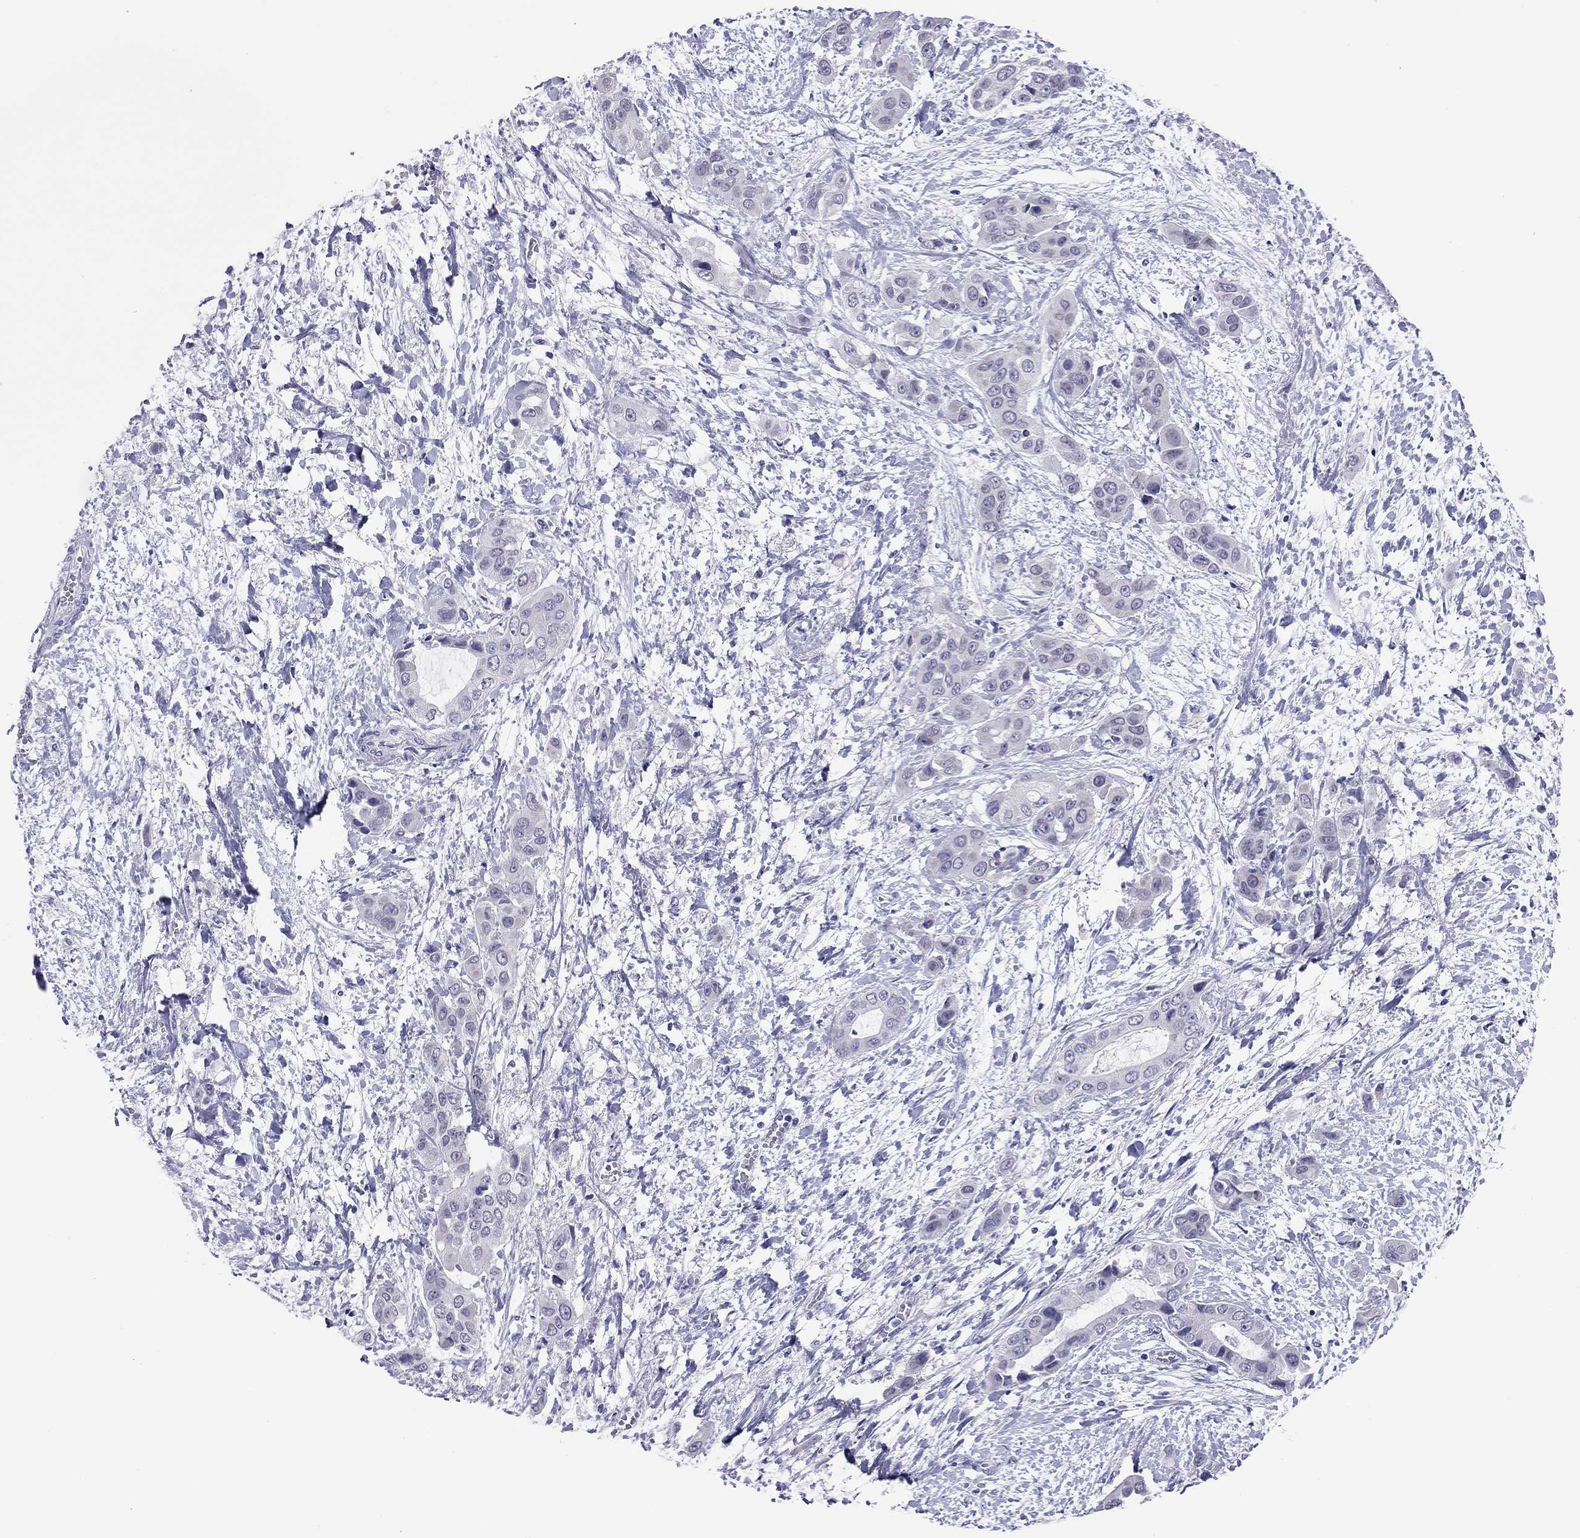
{"staining": {"intensity": "negative", "quantity": "none", "location": "none"}, "tissue": "liver cancer", "cell_type": "Tumor cells", "image_type": "cancer", "snomed": [{"axis": "morphology", "description": "Cholangiocarcinoma"}, {"axis": "topography", "description": "Liver"}], "caption": "The histopathology image demonstrates no significant expression in tumor cells of liver cancer. (DAB immunohistochemistry (IHC), high magnification).", "gene": "ARMC12", "patient": {"sex": "female", "age": 52}}